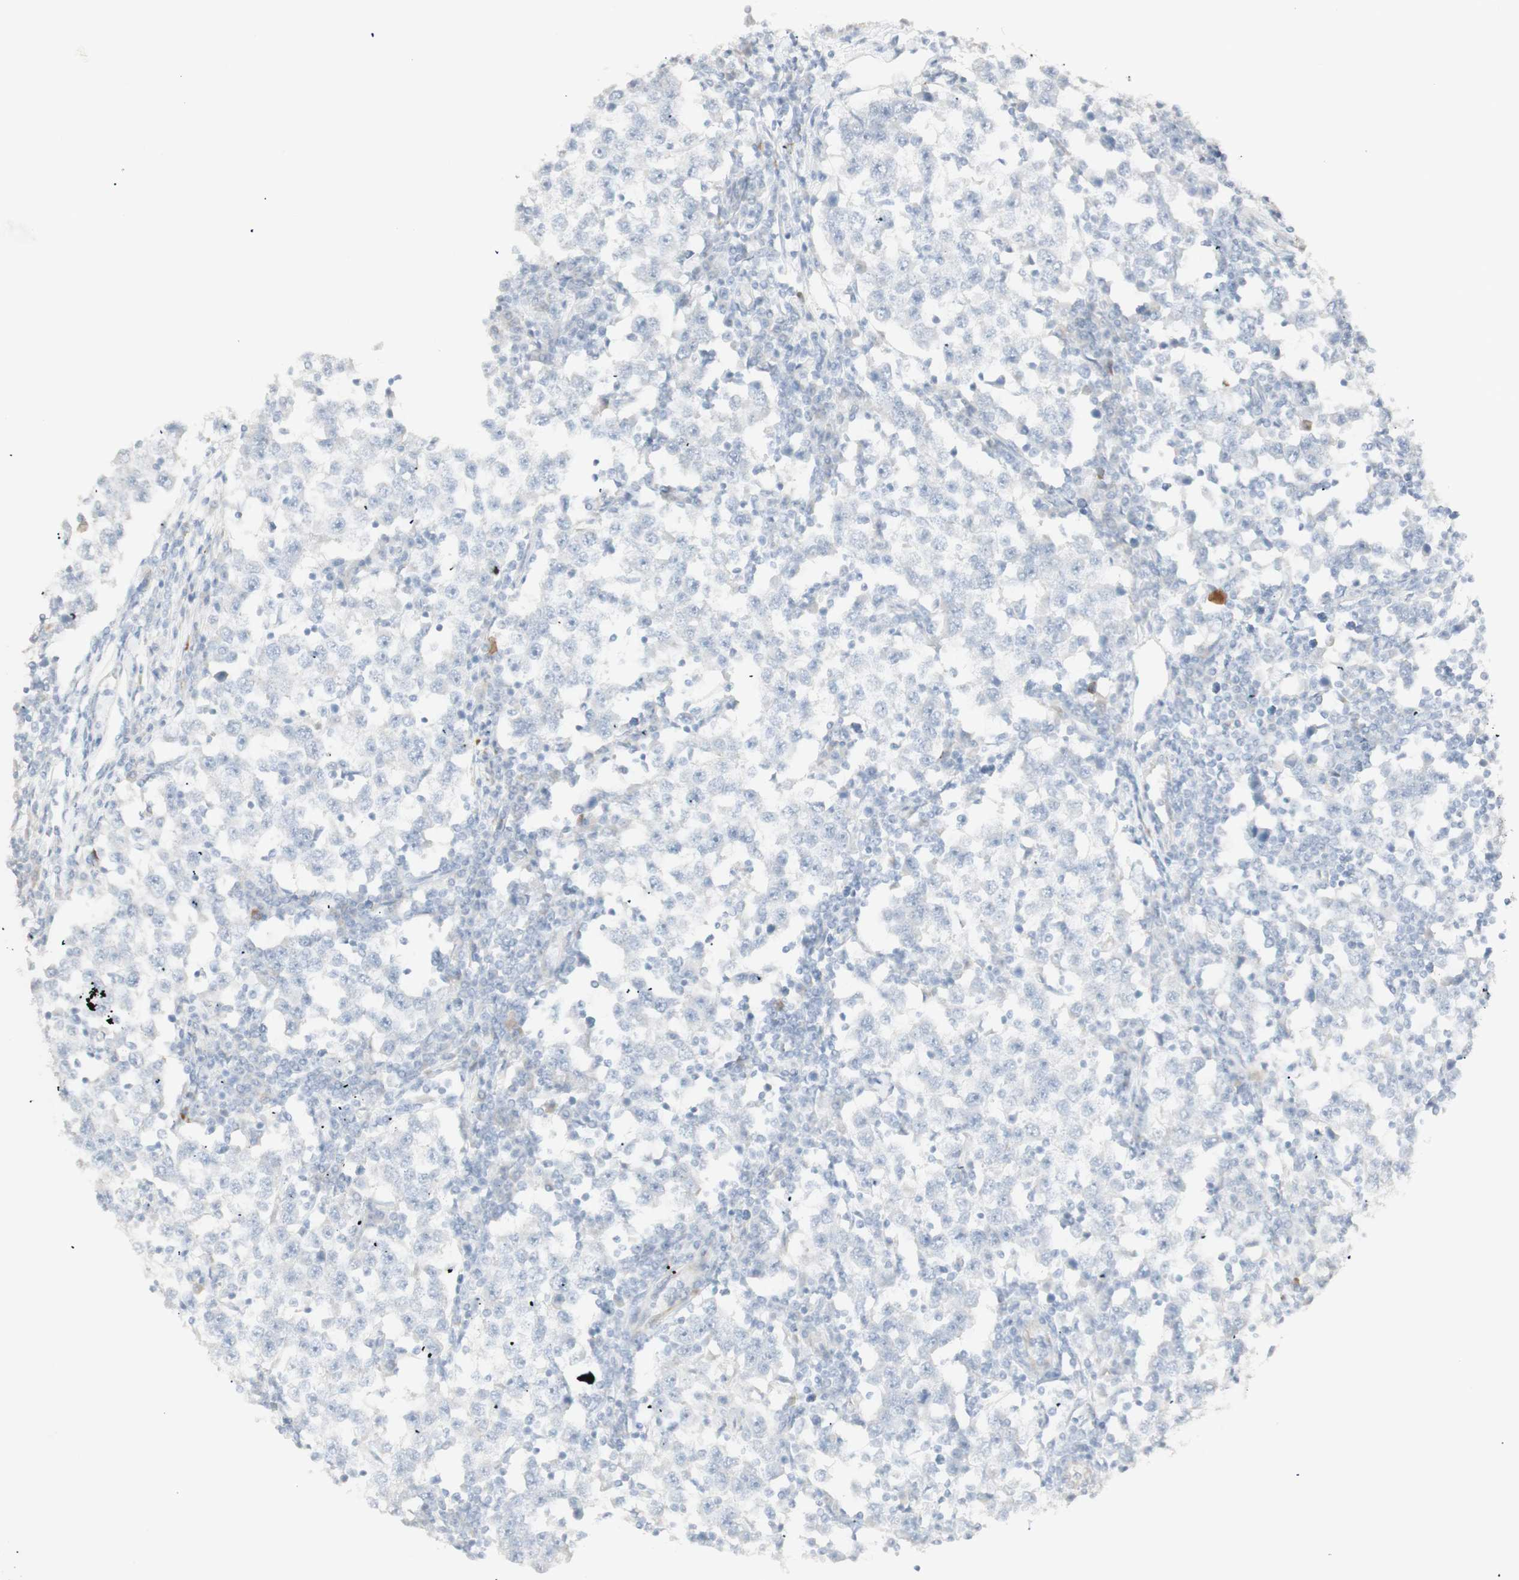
{"staining": {"intensity": "negative", "quantity": "none", "location": "none"}, "tissue": "testis cancer", "cell_type": "Tumor cells", "image_type": "cancer", "snomed": [{"axis": "morphology", "description": "Seminoma, NOS"}, {"axis": "topography", "description": "Testis"}], "caption": "This is an immunohistochemistry (IHC) image of testis cancer. There is no expression in tumor cells.", "gene": "NDST4", "patient": {"sex": "male", "age": 65}}